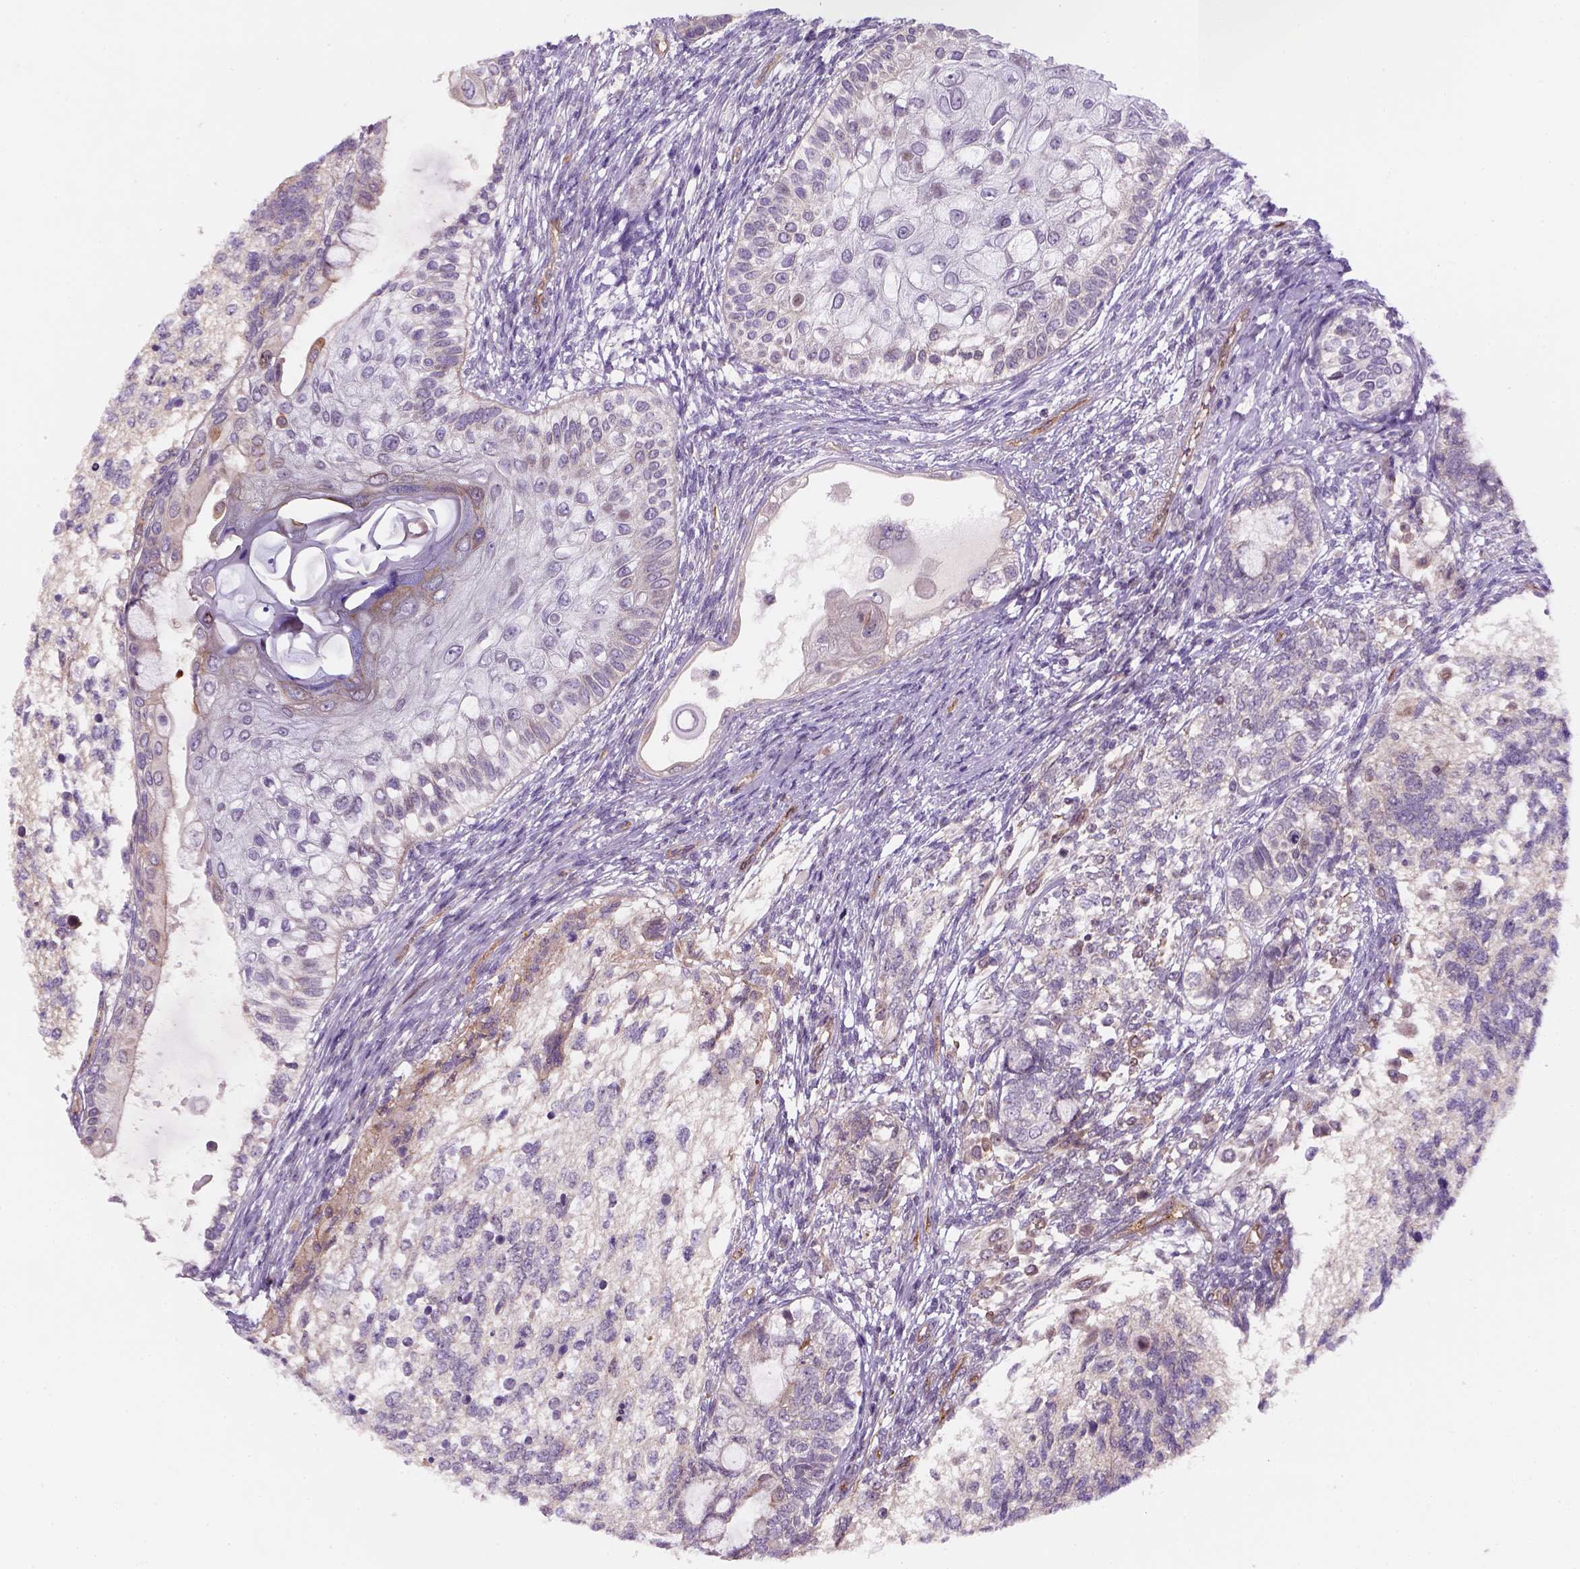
{"staining": {"intensity": "negative", "quantity": "none", "location": "none"}, "tissue": "testis cancer", "cell_type": "Tumor cells", "image_type": "cancer", "snomed": [{"axis": "morphology", "description": "Seminoma, NOS"}, {"axis": "morphology", "description": "Carcinoma, Embryonal, NOS"}, {"axis": "topography", "description": "Testis"}], "caption": "Testis cancer (embryonal carcinoma) stained for a protein using immunohistochemistry shows no expression tumor cells.", "gene": "VSTM5", "patient": {"sex": "male", "age": 41}}